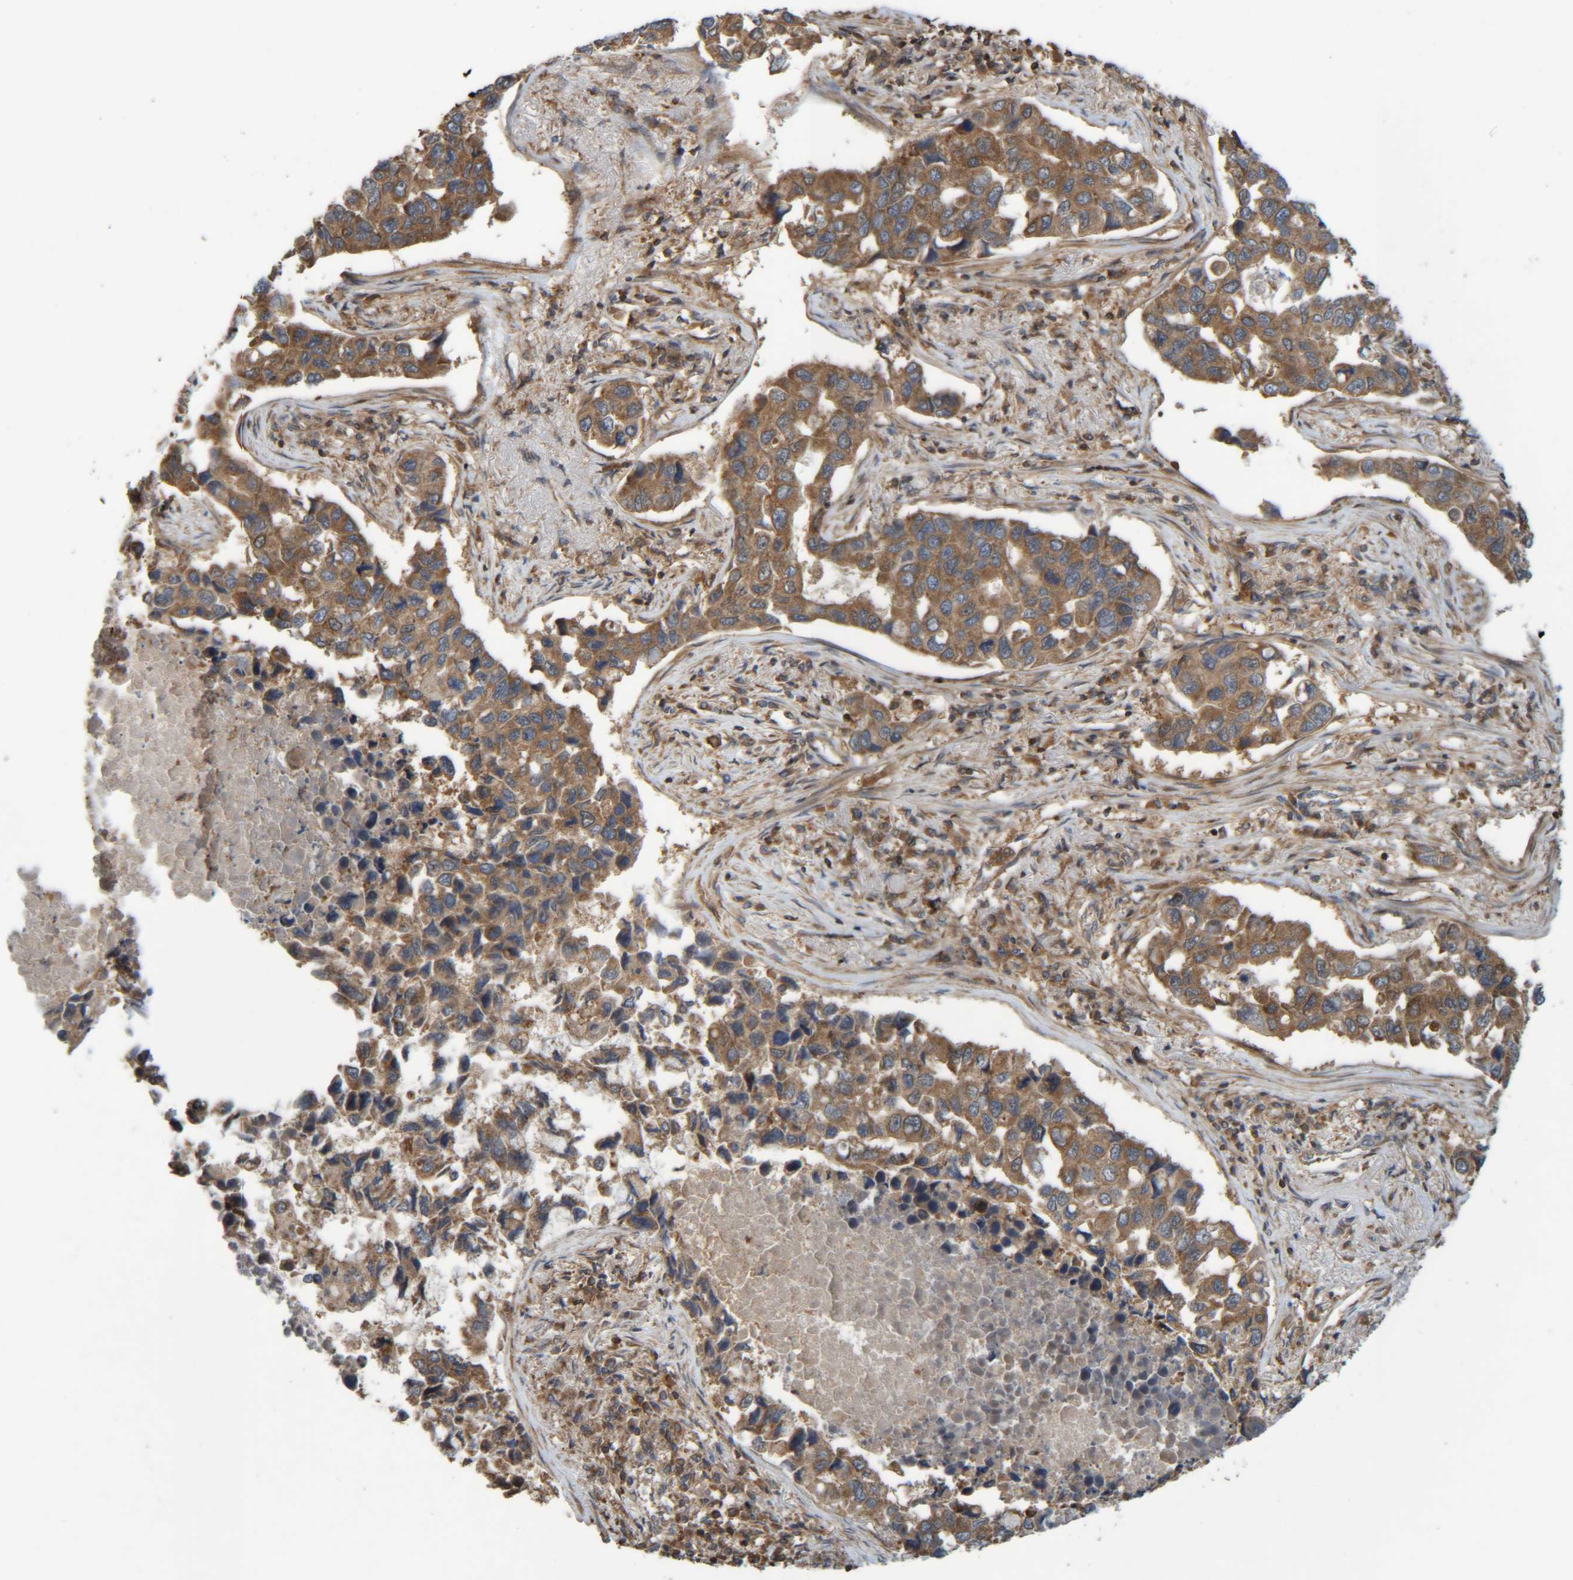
{"staining": {"intensity": "moderate", "quantity": ">75%", "location": "cytoplasmic/membranous"}, "tissue": "lung cancer", "cell_type": "Tumor cells", "image_type": "cancer", "snomed": [{"axis": "morphology", "description": "Adenocarcinoma, NOS"}, {"axis": "topography", "description": "Lung"}], "caption": "Adenocarcinoma (lung) stained for a protein shows moderate cytoplasmic/membranous positivity in tumor cells.", "gene": "CCDC57", "patient": {"sex": "male", "age": 64}}